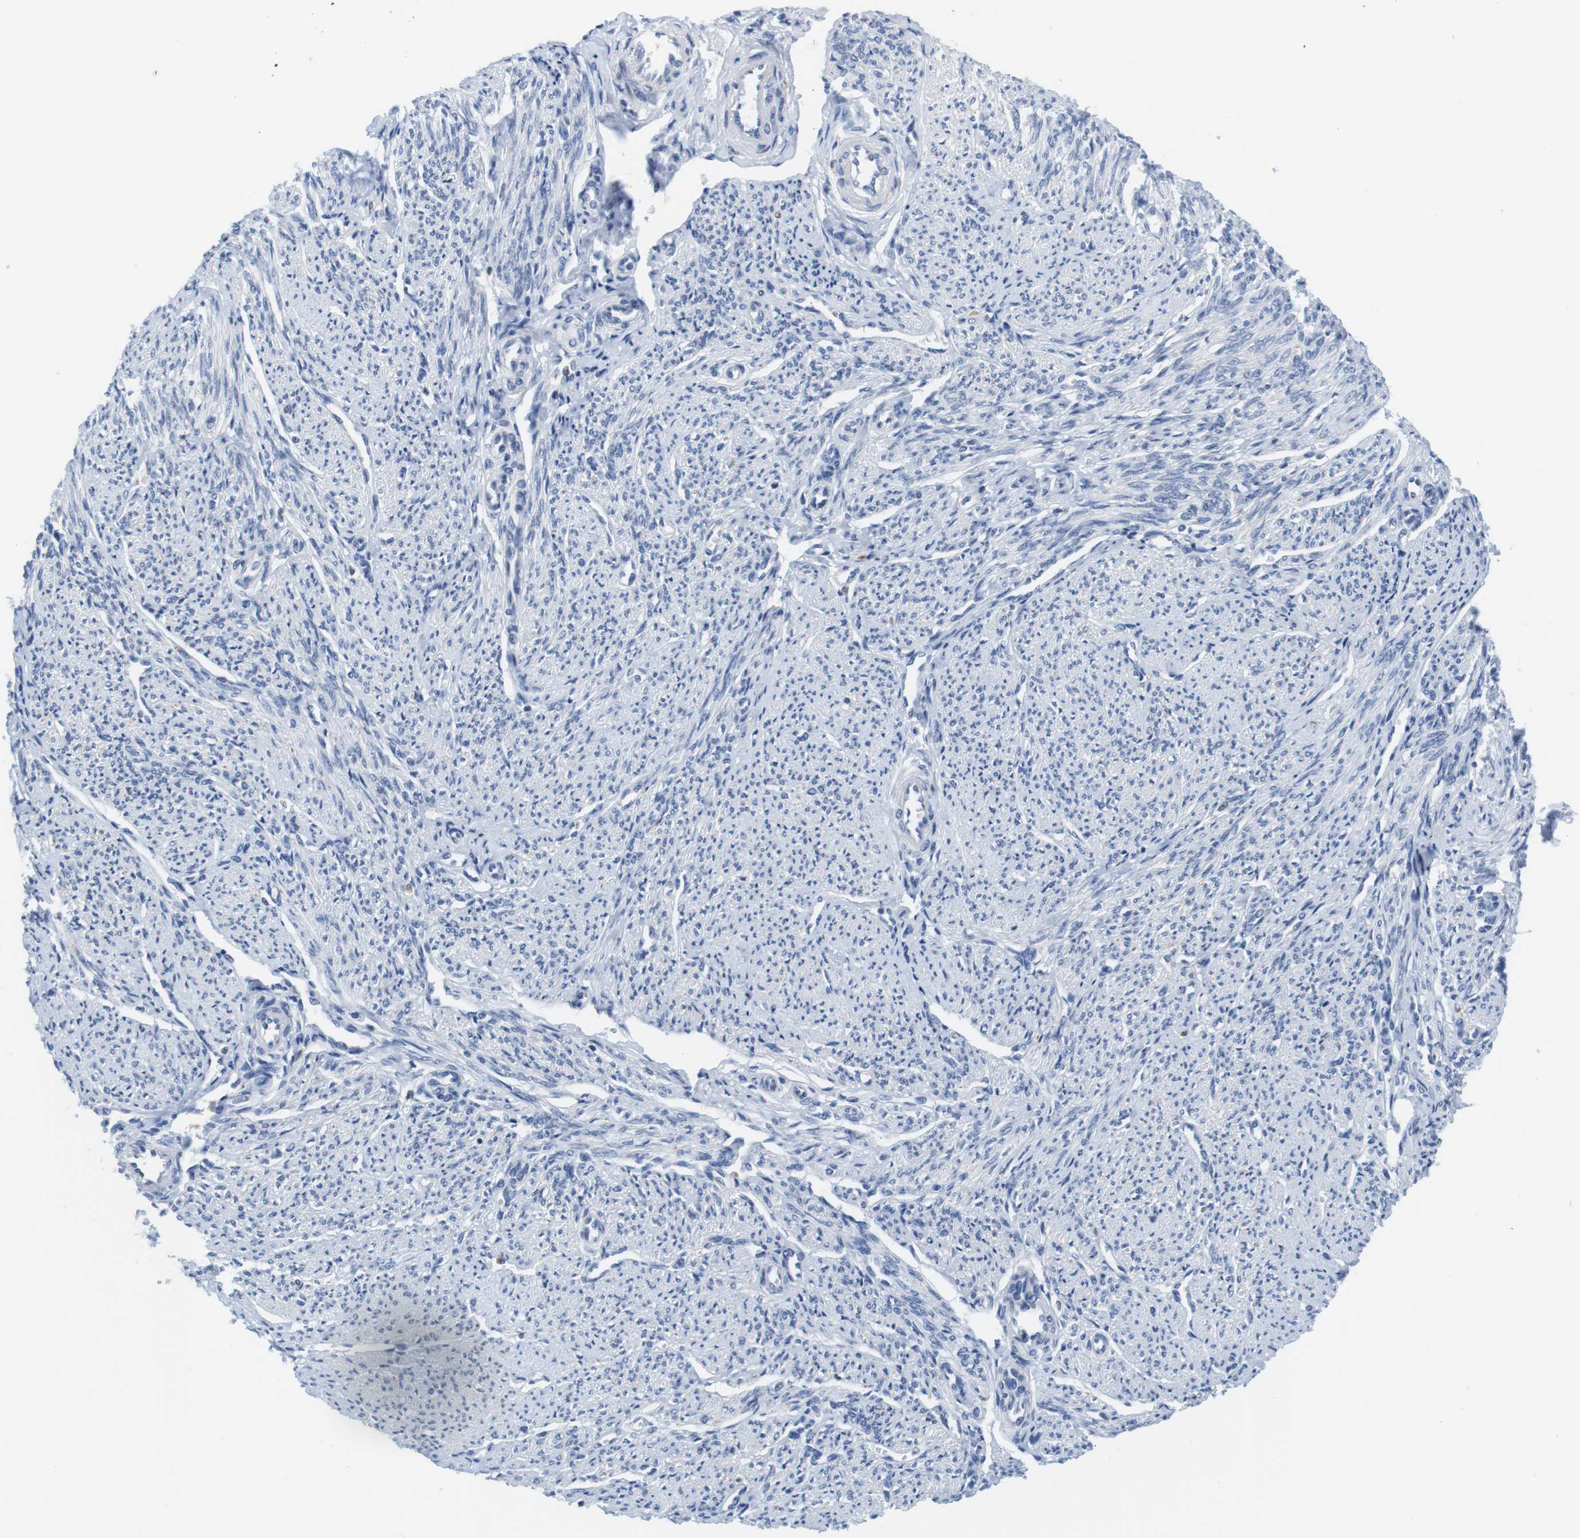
{"staining": {"intensity": "negative", "quantity": "none", "location": "none"}, "tissue": "smooth muscle", "cell_type": "Smooth muscle cells", "image_type": "normal", "snomed": [{"axis": "morphology", "description": "Normal tissue, NOS"}, {"axis": "topography", "description": "Smooth muscle"}], "caption": "Immunohistochemical staining of unremarkable smooth muscle reveals no significant staining in smooth muscle cells.", "gene": "CNGA2", "patient": {"sex": "female", "age": 65}}